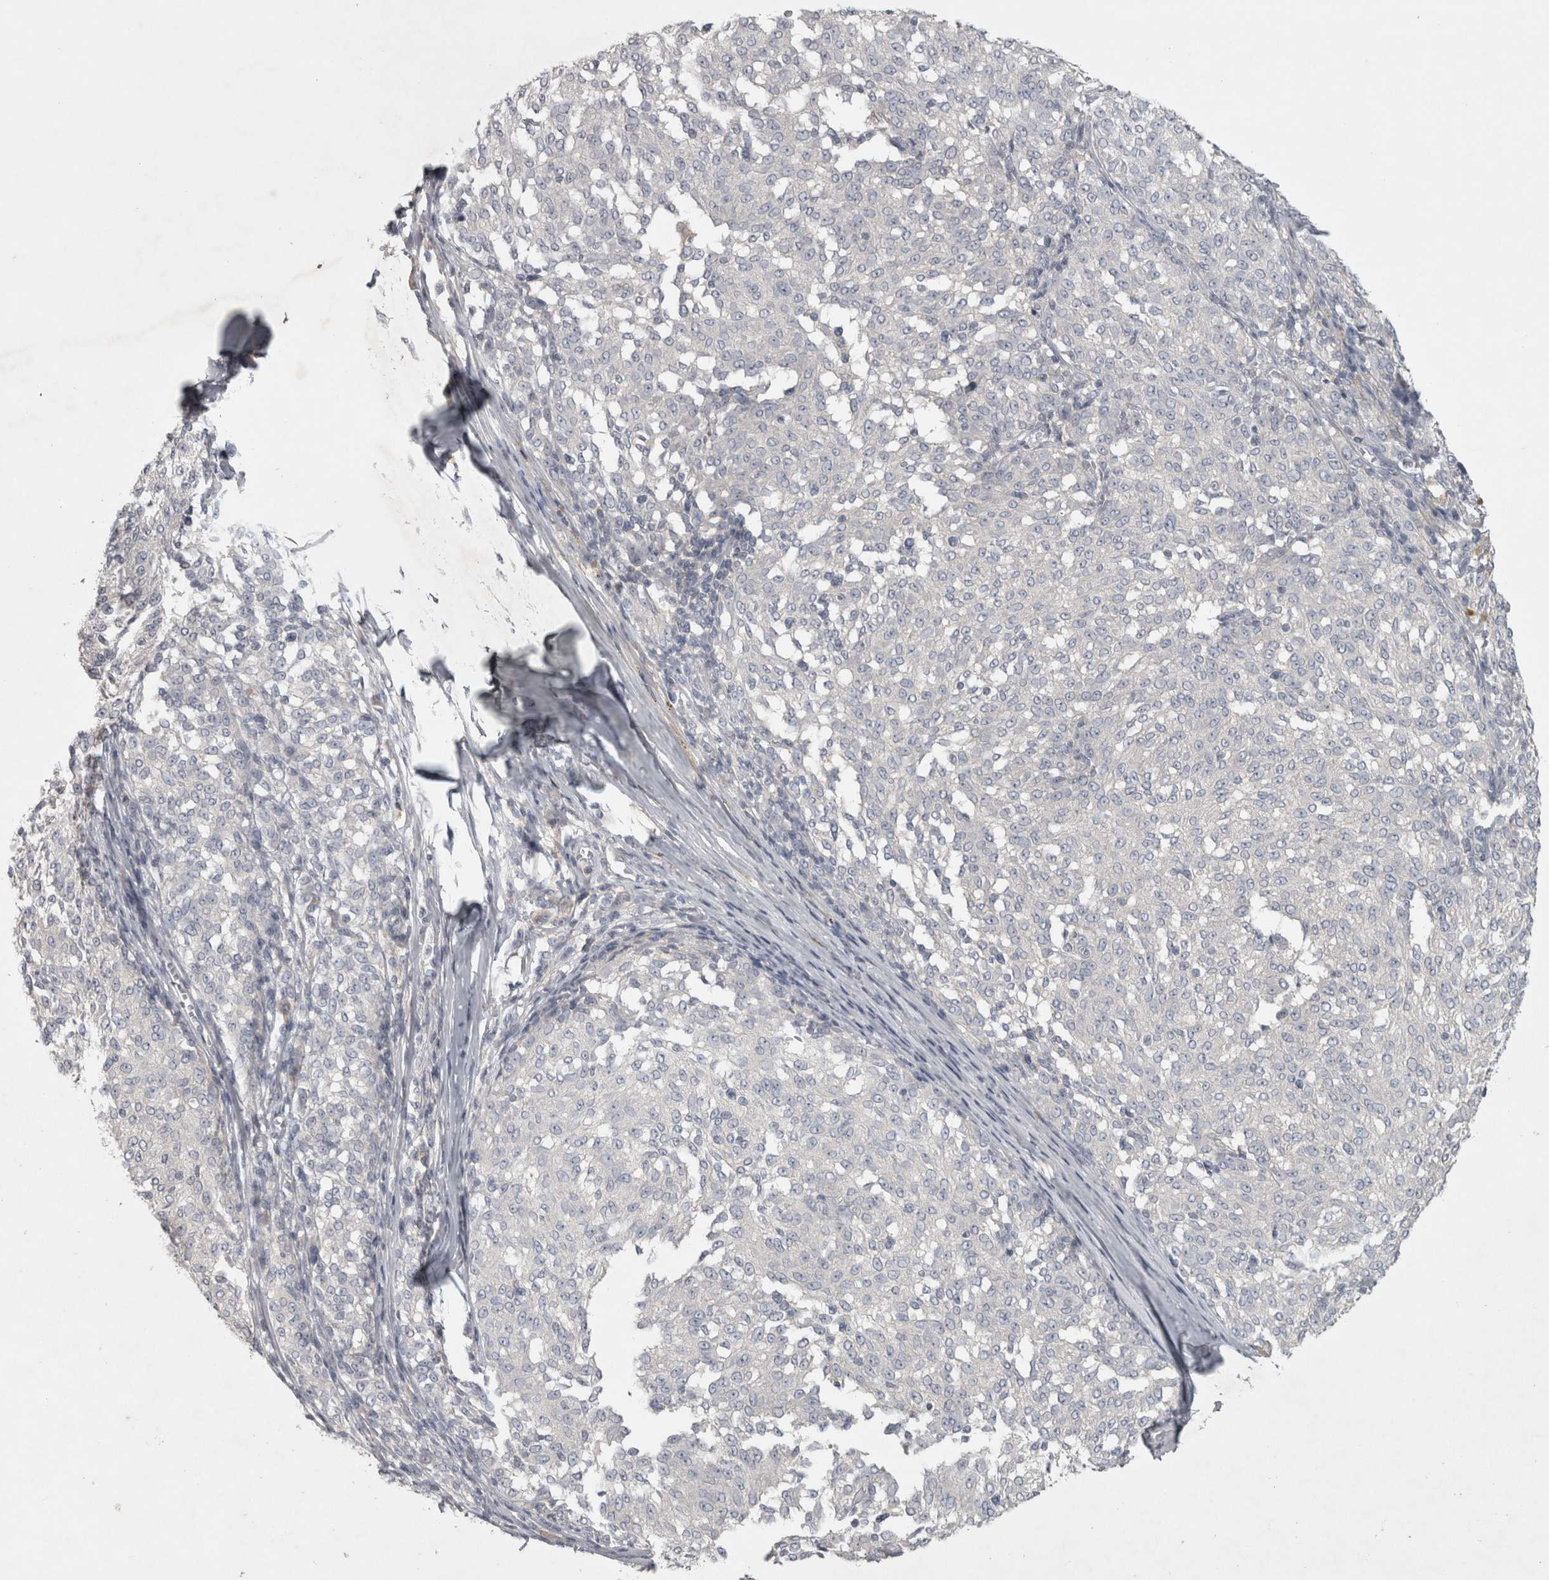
{"staining": {"intensity": "negative", "quantity": "none", "location": "none"}, "tissue": "melanoma", "cell_type": "Tumor cells", "image_type": "cancer", "snomed": [{"axis": "morphology", "description": "Malignant melanoma, NOS"}, {"axis": "topography", "description": "Skin"}], "caption": "The immunohistochemistry micrograph has no significant positivity in tumor cells of melanoma tissue.", "gene": "ENPP7", "patient": {"sex": "female", "age": 72}}